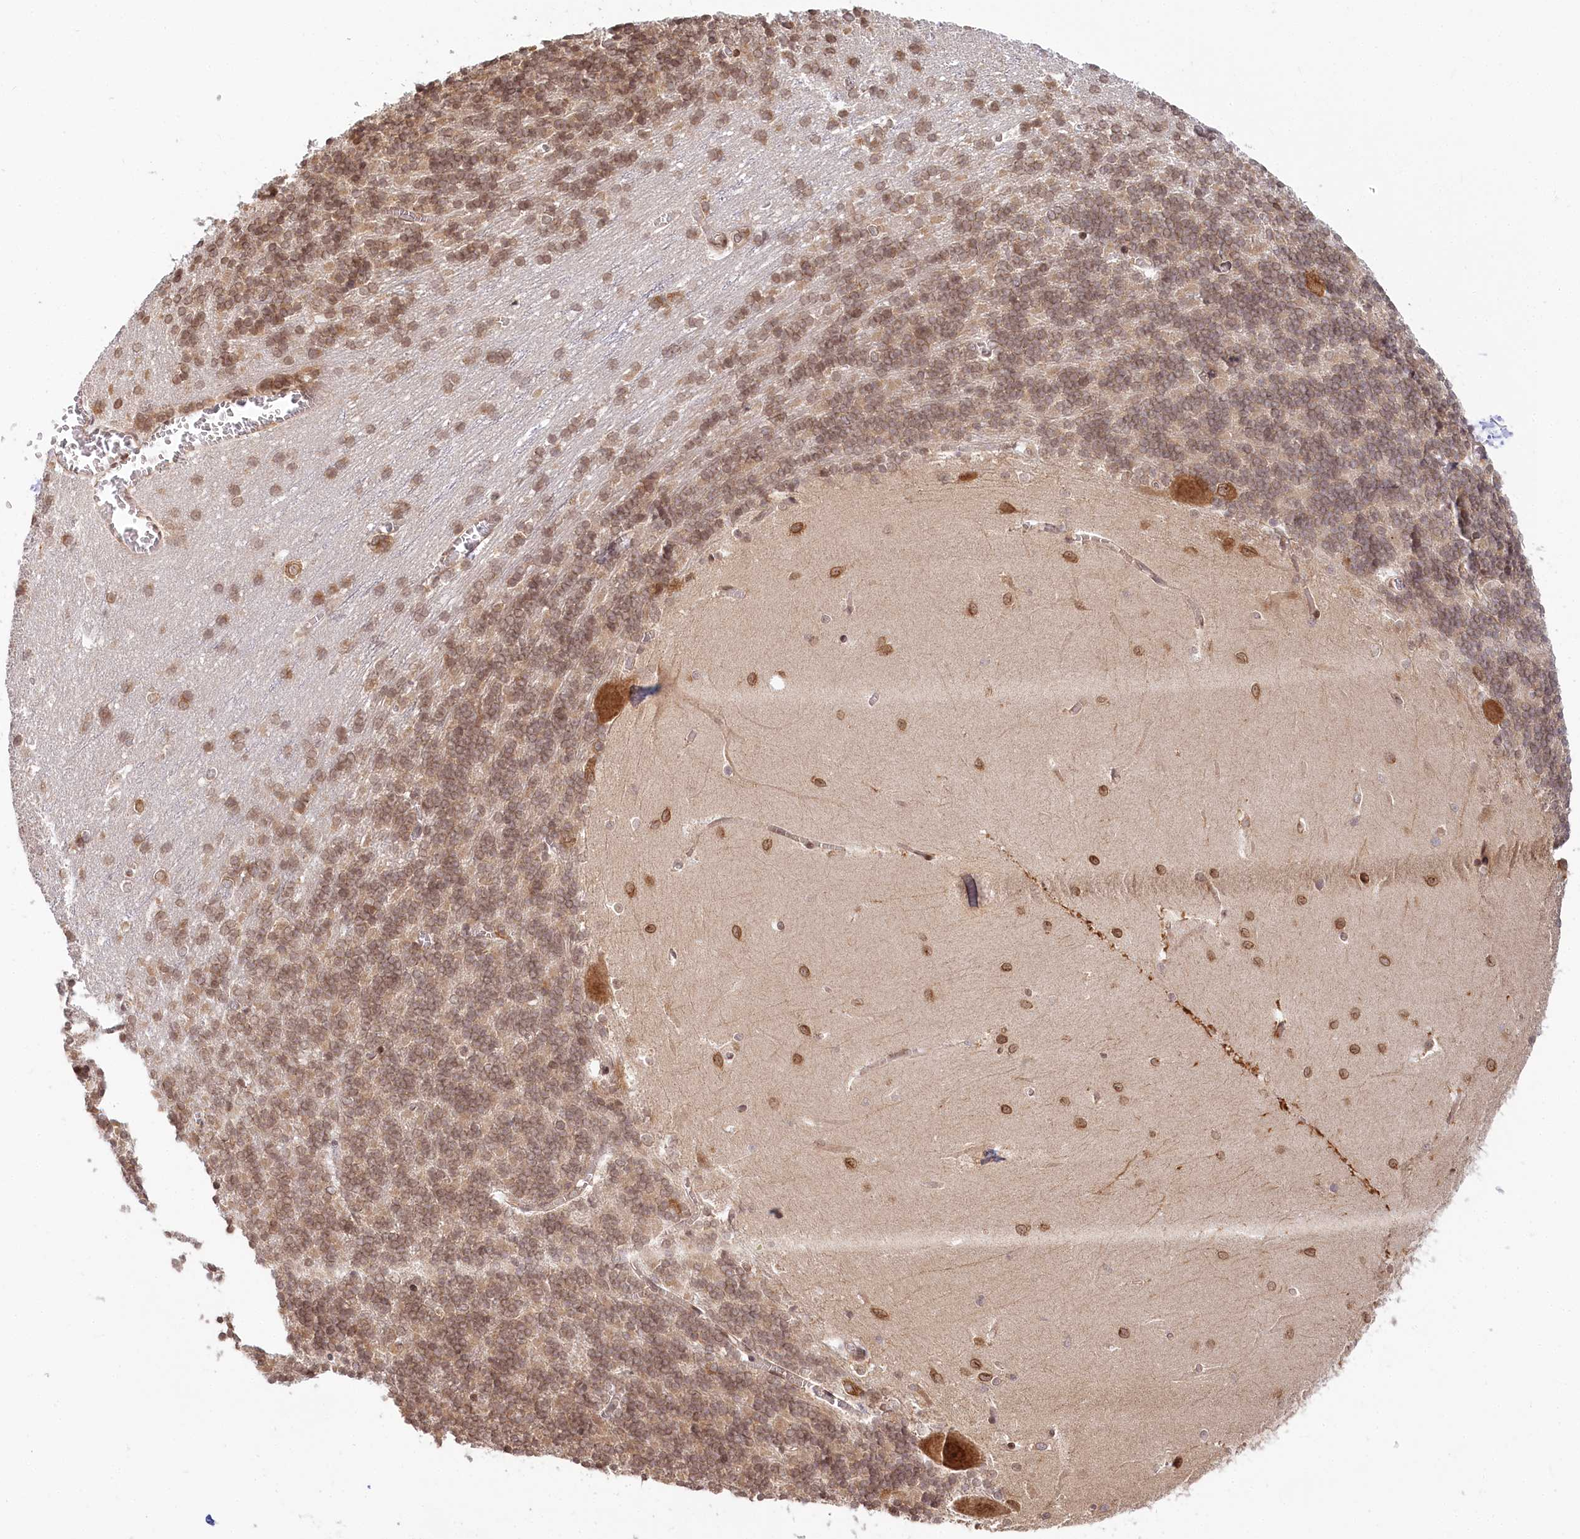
{"staining": {"intensity": "moderate", "quantity": ">75%", "location": "cytoplasmic/membranous,nuclear"}, "tissue": "cerebellum", "cell_type": "Cells in granular layer", "image_type": "normal", "snomed": [{"axis": "morphology", "description": "Normal tissue, NOS"}, {"axis": "topography", "description": "Cerebellum"}], "caption": "Moderate cytoplasmic/membranous,nuclear positivity for a protein is seen in about >75% of cells in granular layer of unremarkable cerebellum using immunohistochemistry (IHC).", "gene": "CEP70", "patient": {"sex": "male", "age": 37}}